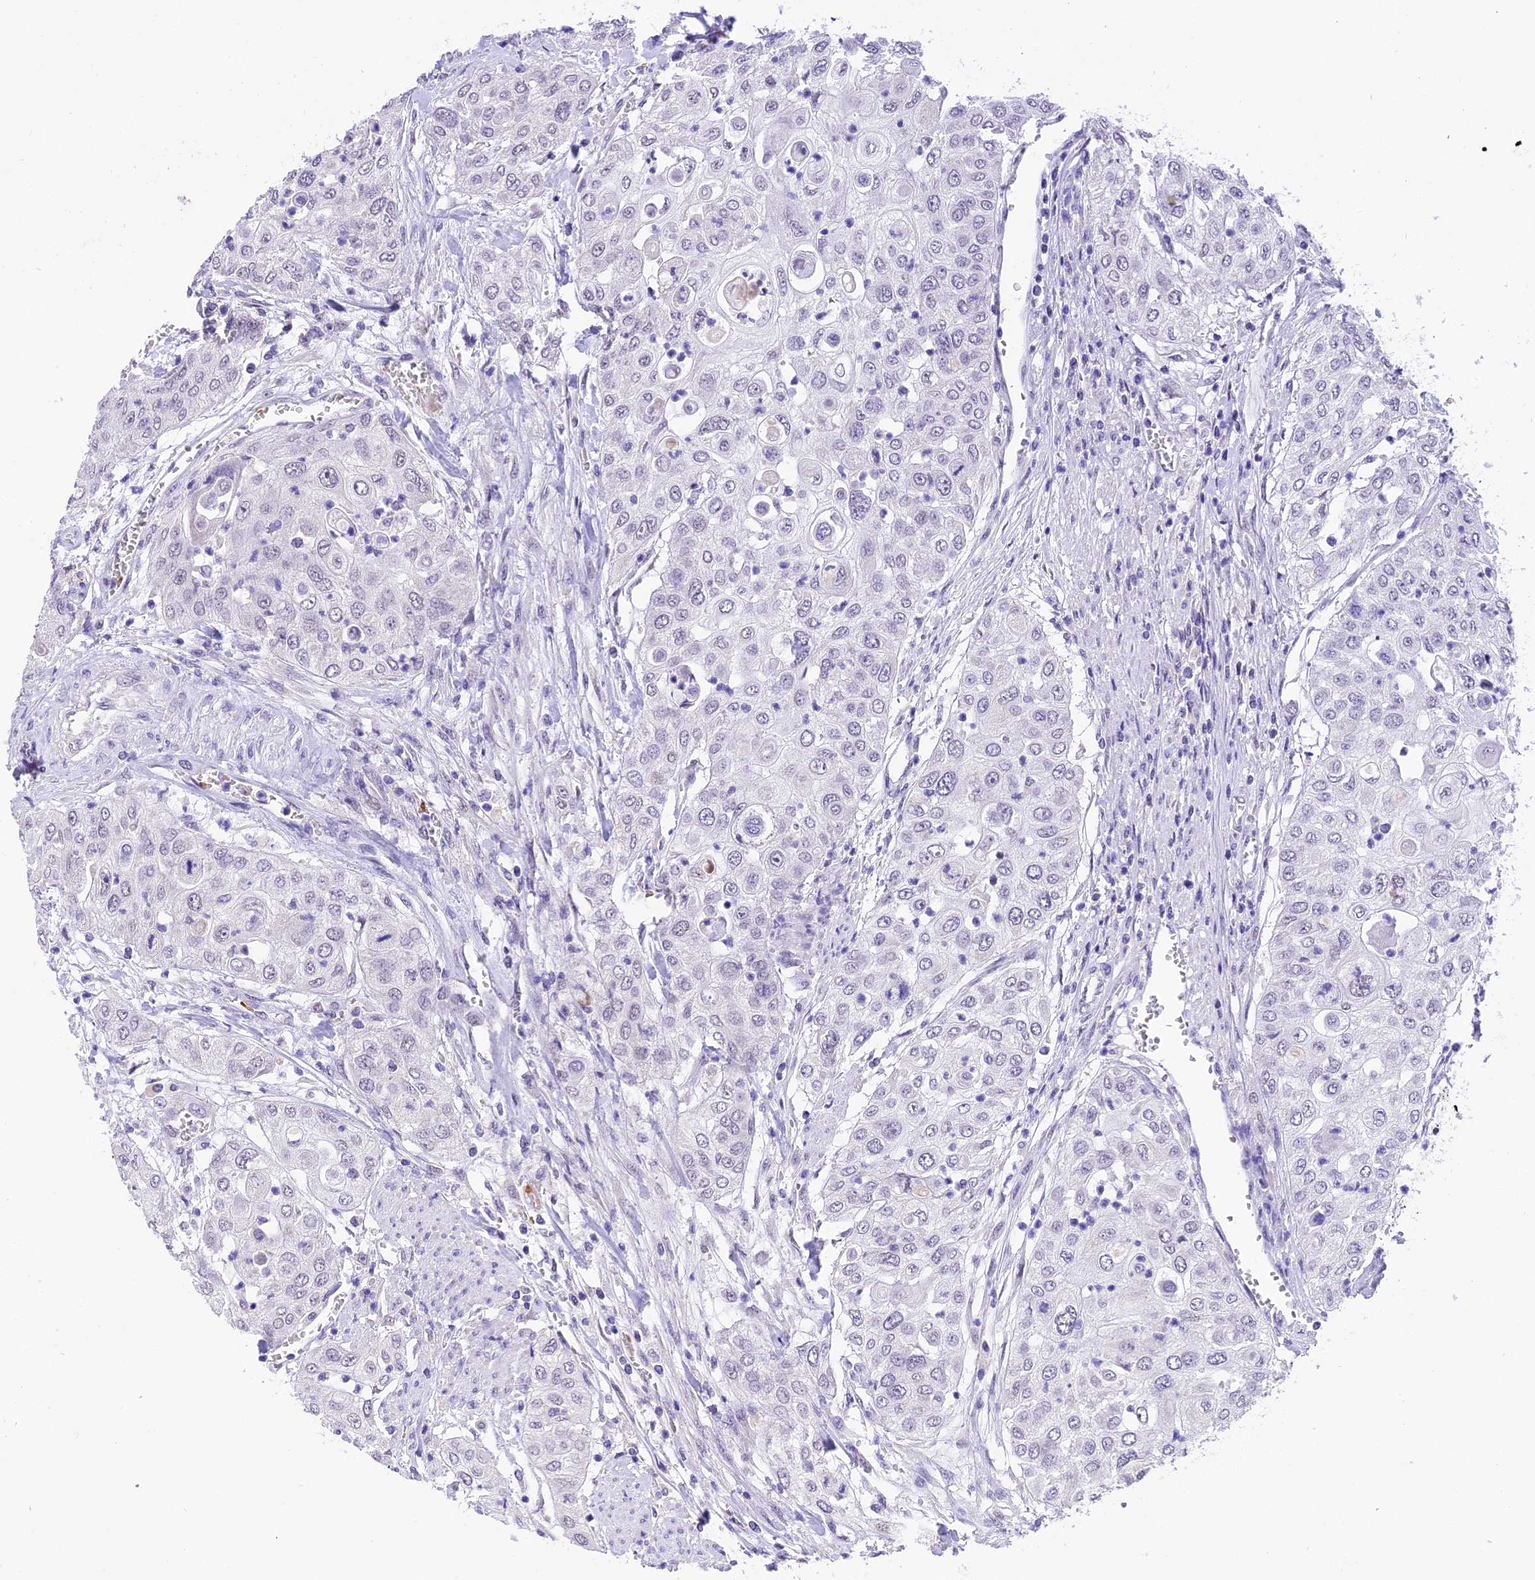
{"staining": {"intensity": "negative", "quantity": "none", "location": "none"}, "tissue": "urothelial cancer", "cell_type": "Tumor cells", "image_type": "cancer", "snomed": [{"axis": "morphology", "description": "Urothelial carcinoma, High grade"}, {"axis": "topography", "description": "Urinary bladder"}], "caption": "DAB (3,3'-diaminobenzidine) immunohistochemical staining of high-grade urothelial carcinoma shows no significant positivity in tumor cells.", "gene": "AHSP", "patient": {"sex": "female", "age": 79}}